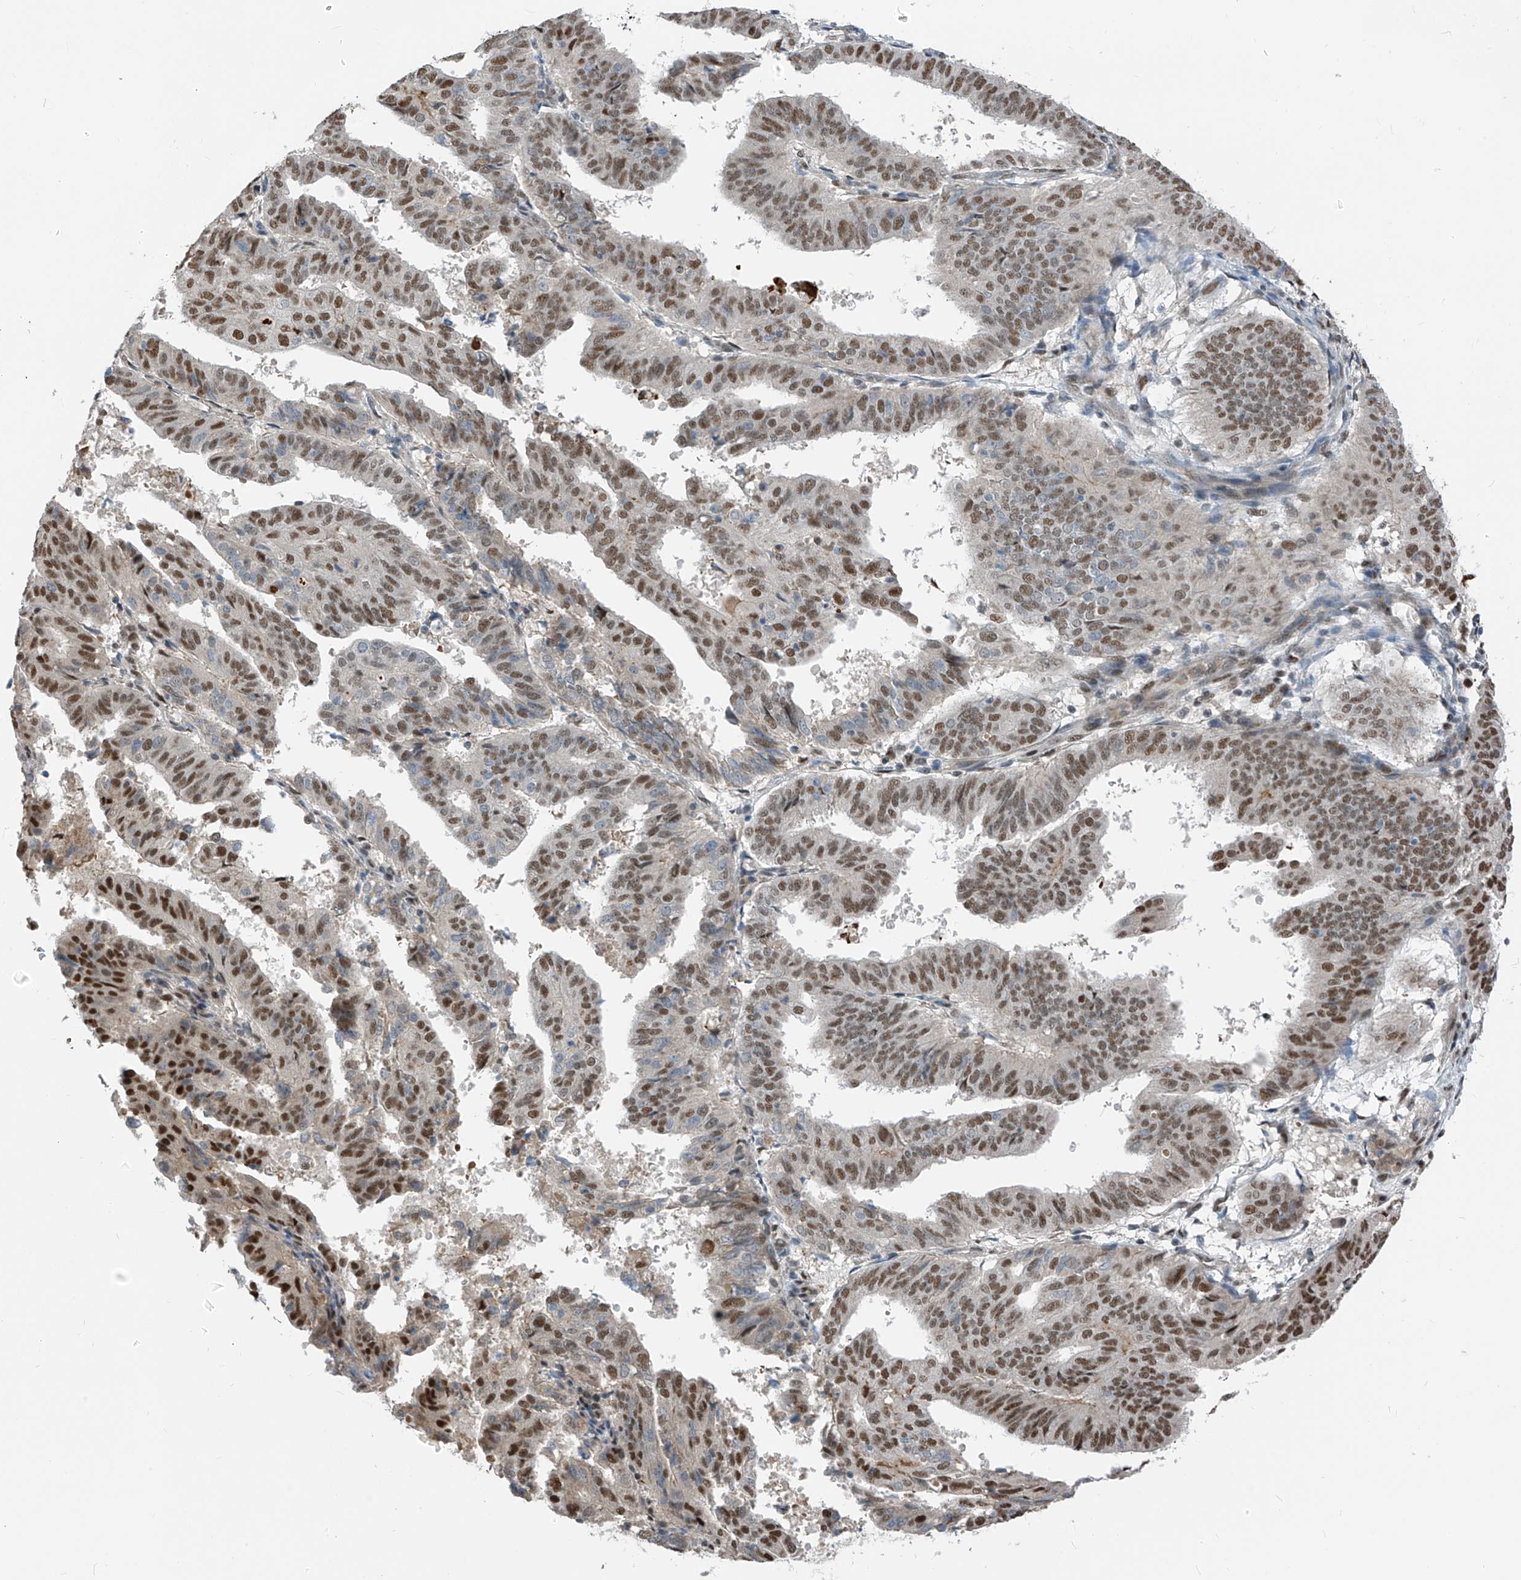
{"staining": {"intensity": "moderate", "quantity": ">75%", "location": "nuclear"}, "tissue": "endometrial cancer", "cell_type": "Tumor cells", "image_type": "cancer", "snomed": [{"axis": "morphology", "description": "Adenocarcinoma, NOS"}, {"axis": "topography", "description": "Uterus"}], "caption": "Endometrial cancer (adenocarcinoma) tissue displays moderate nuclear expression in approximately >75% of tumor cells, visualized by immunohistochemistry.", "gene": "RBP7", "patient": {"sex": "female", "age": 77}}